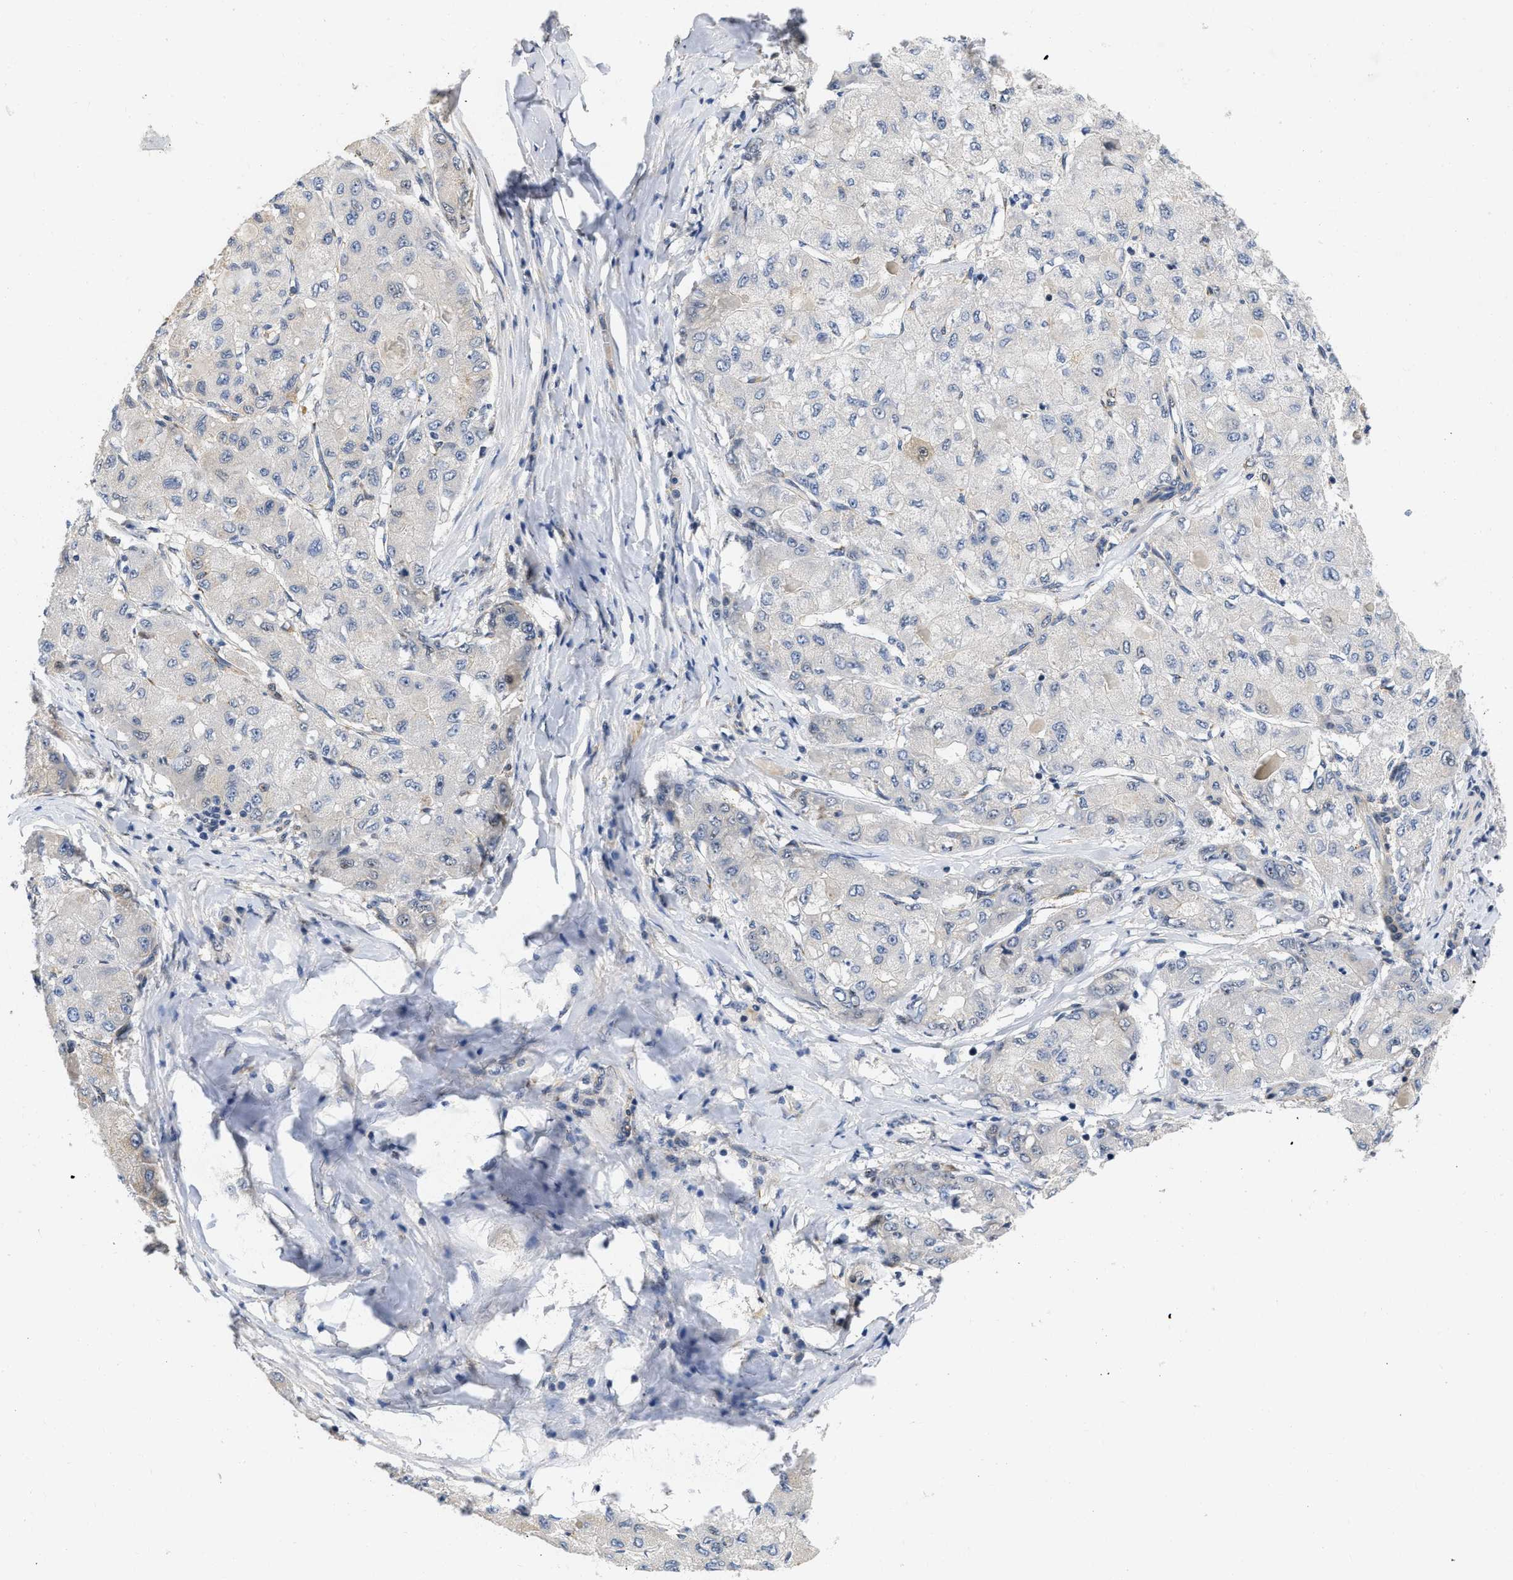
{"staining": {"intensity": "negative", "quantity": "none", "location": "none"}, "tissue": "liver cancer", "cell_type": "Tumor cells", "image_type": "cancer", "snomed": [{"axis": "morphology", "description": "Carcinoma, Hepatocellular, NOS"}, {"axis": "topography", "description": "Liver"}], "caption": "A high-resolution histopathology image shows IHC staining of liver hepatocellular carcinoma, which exhibits no significant staining in tumor cells. (Stains: DAB immunohistochemistry with hematoxylin counter stain, Microscopy: brightfield microscopy at high magnification).", "gene": "VIP", "patient": {"sex": "male", "age": 80}}